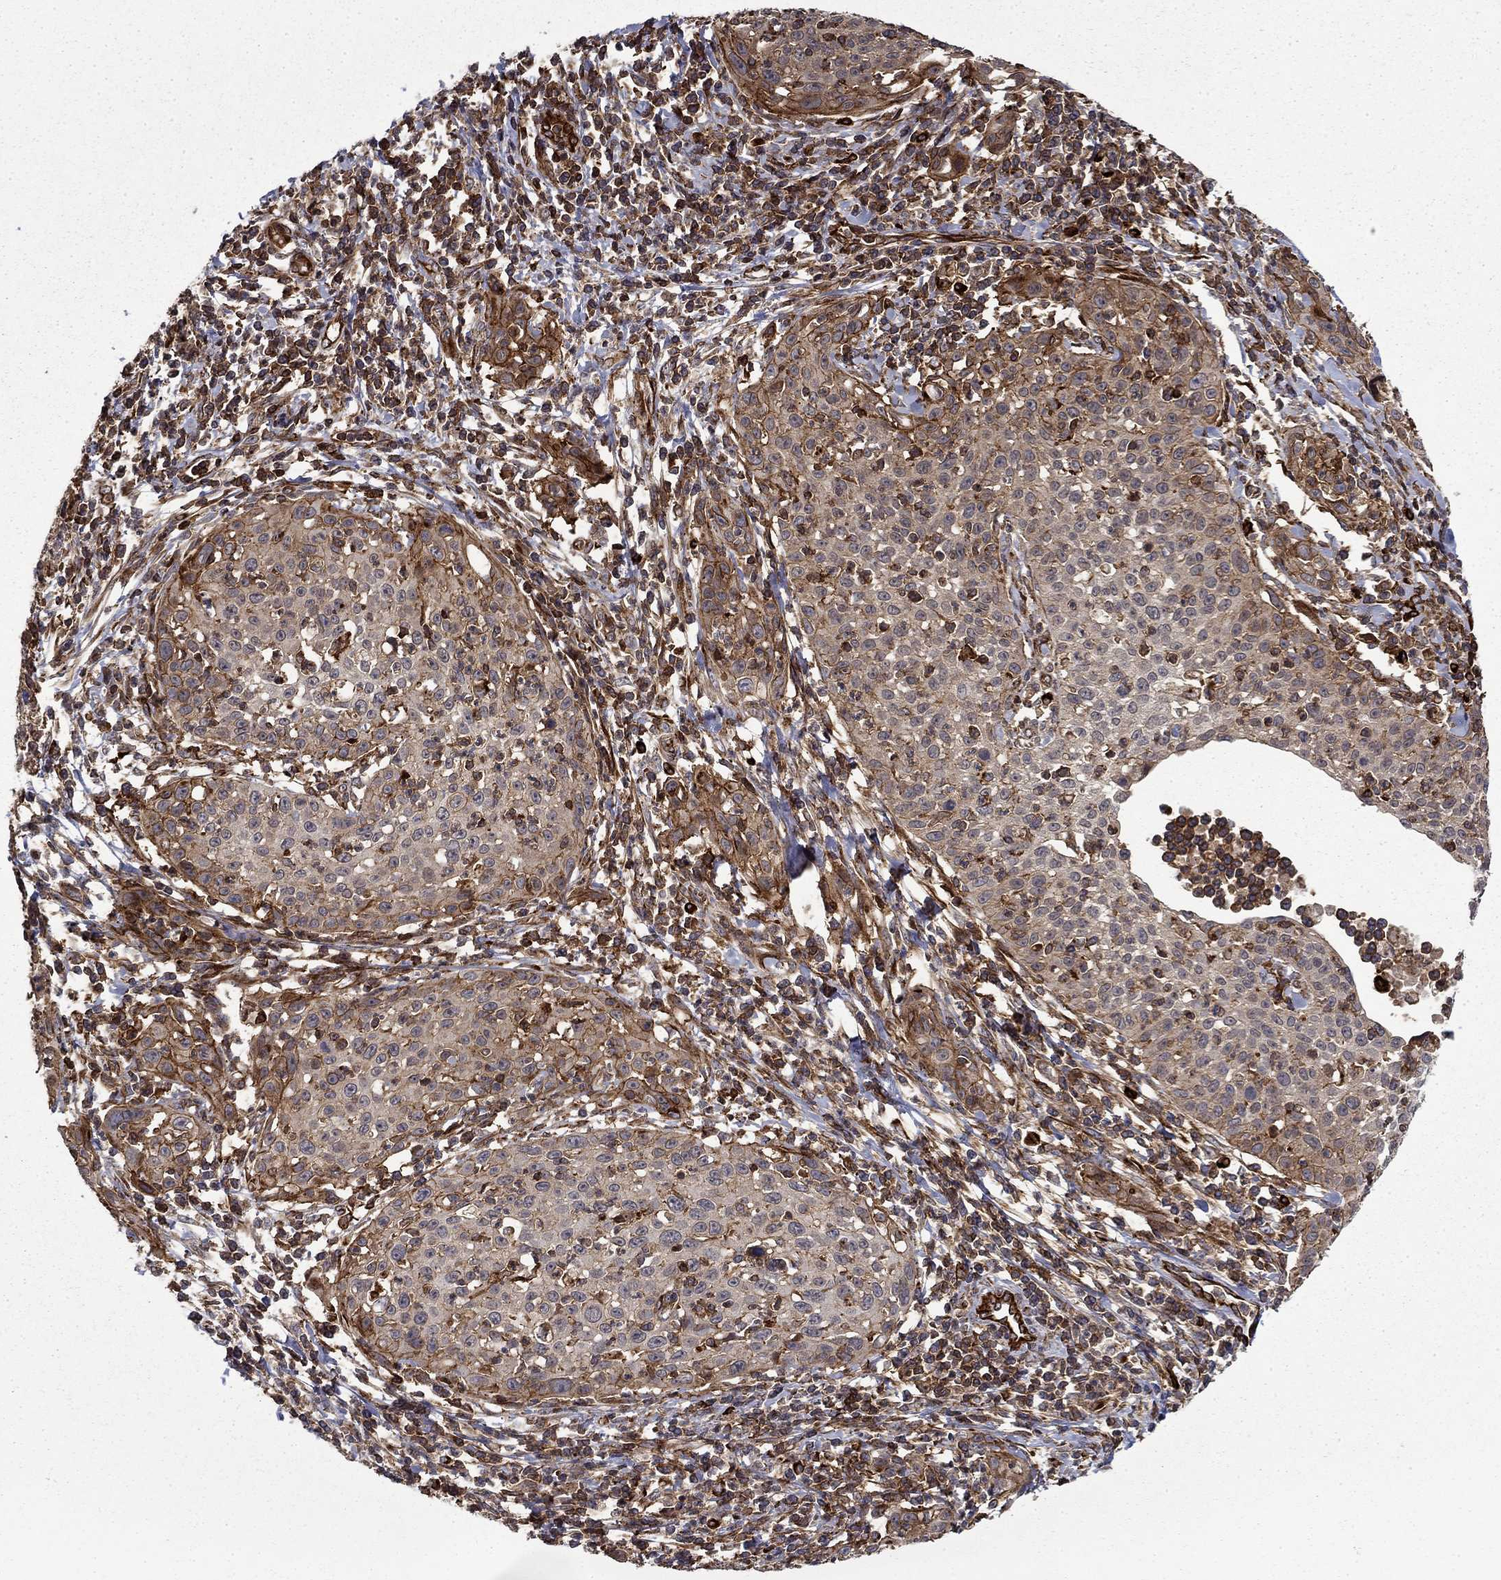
{"staining": {"intensity": "weak", "quantity": "25%-75%", "location": "cytoplasmic/membranous"}, "tissue": "cervical cancer", "cell_type": "Tumor cells", "image_type": "cancer", "snomed": [{"axis": "morphology", "description": "Squamous cell carcinoma, NOS"}, {"axis": "topography", "description": "Cervix"}], "caption": "Cervical cancer (squamous cell carcinoma) stained with DAB immunohistochemistry shows low levels of weak cytoplasmic/membranous expression in approximately 25%-75% of tumor cells. The staining is performed using DAB brown chromogen to label protein expression. The nuclei are counter-stained blue using hematoxylin.", "gene": "ADM", "patient": {"sex": "female", "age": 26}}